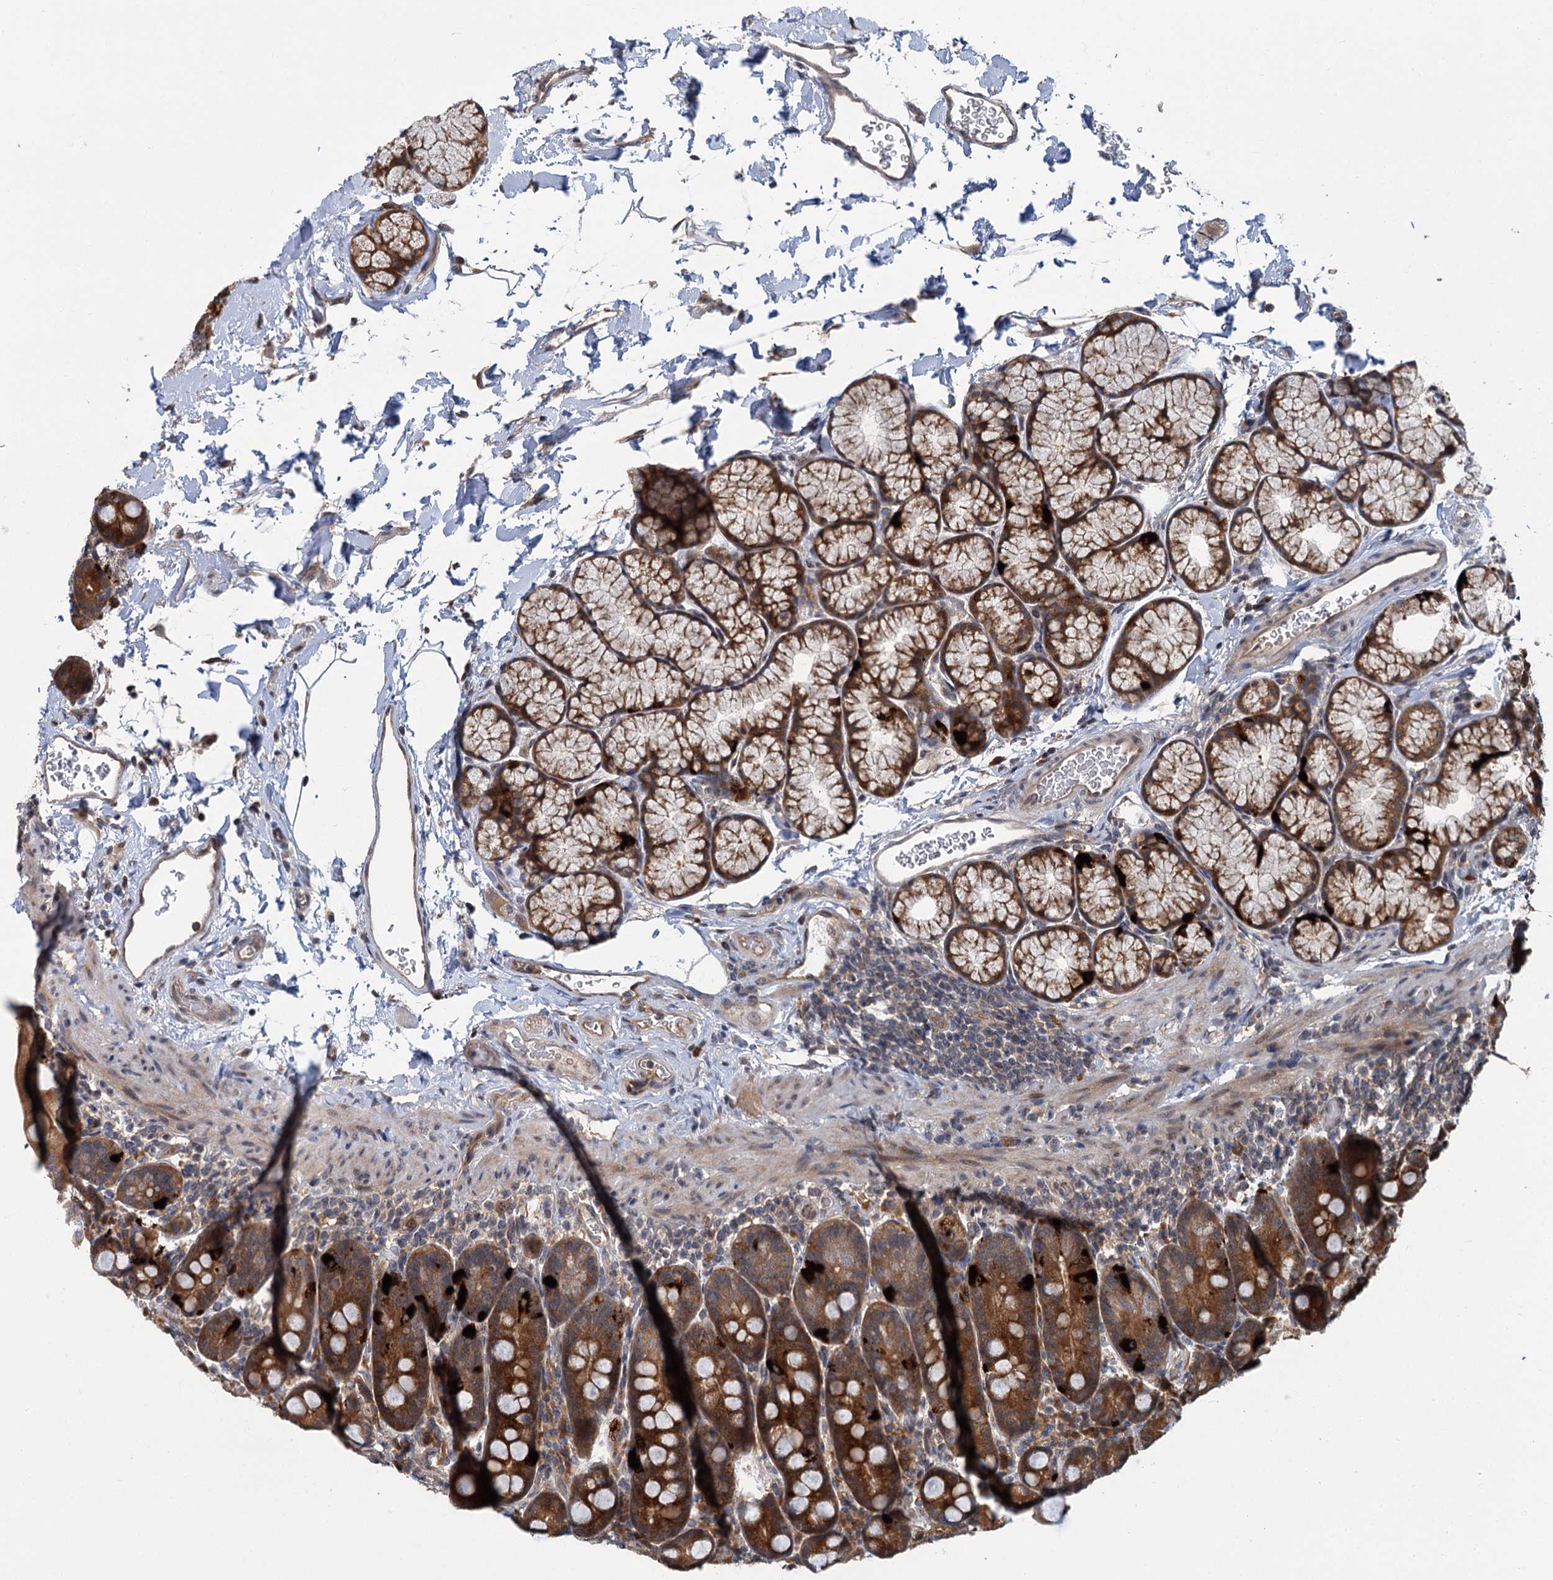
{"staining": {"intensity": "strong", "quantity": ">75%", "location": "cytoplasmic/membranous"}, "tissue": "duodenum", "cell_type": "Glandular cells", "image_type": "normal", "snomed": [{"axis": "morphology", "description": "Normal tissue, NOS"}, {"axis": "topography", "description": "Duodenum"}], "caption": "Protein expression by immunohistochemistry reveals strong cytoplasmic/membranous expression in about >75% of glandular cells in normal duodenum.", "gene": "KANSL2", "patient": {"sex": "male", "age": 35}}